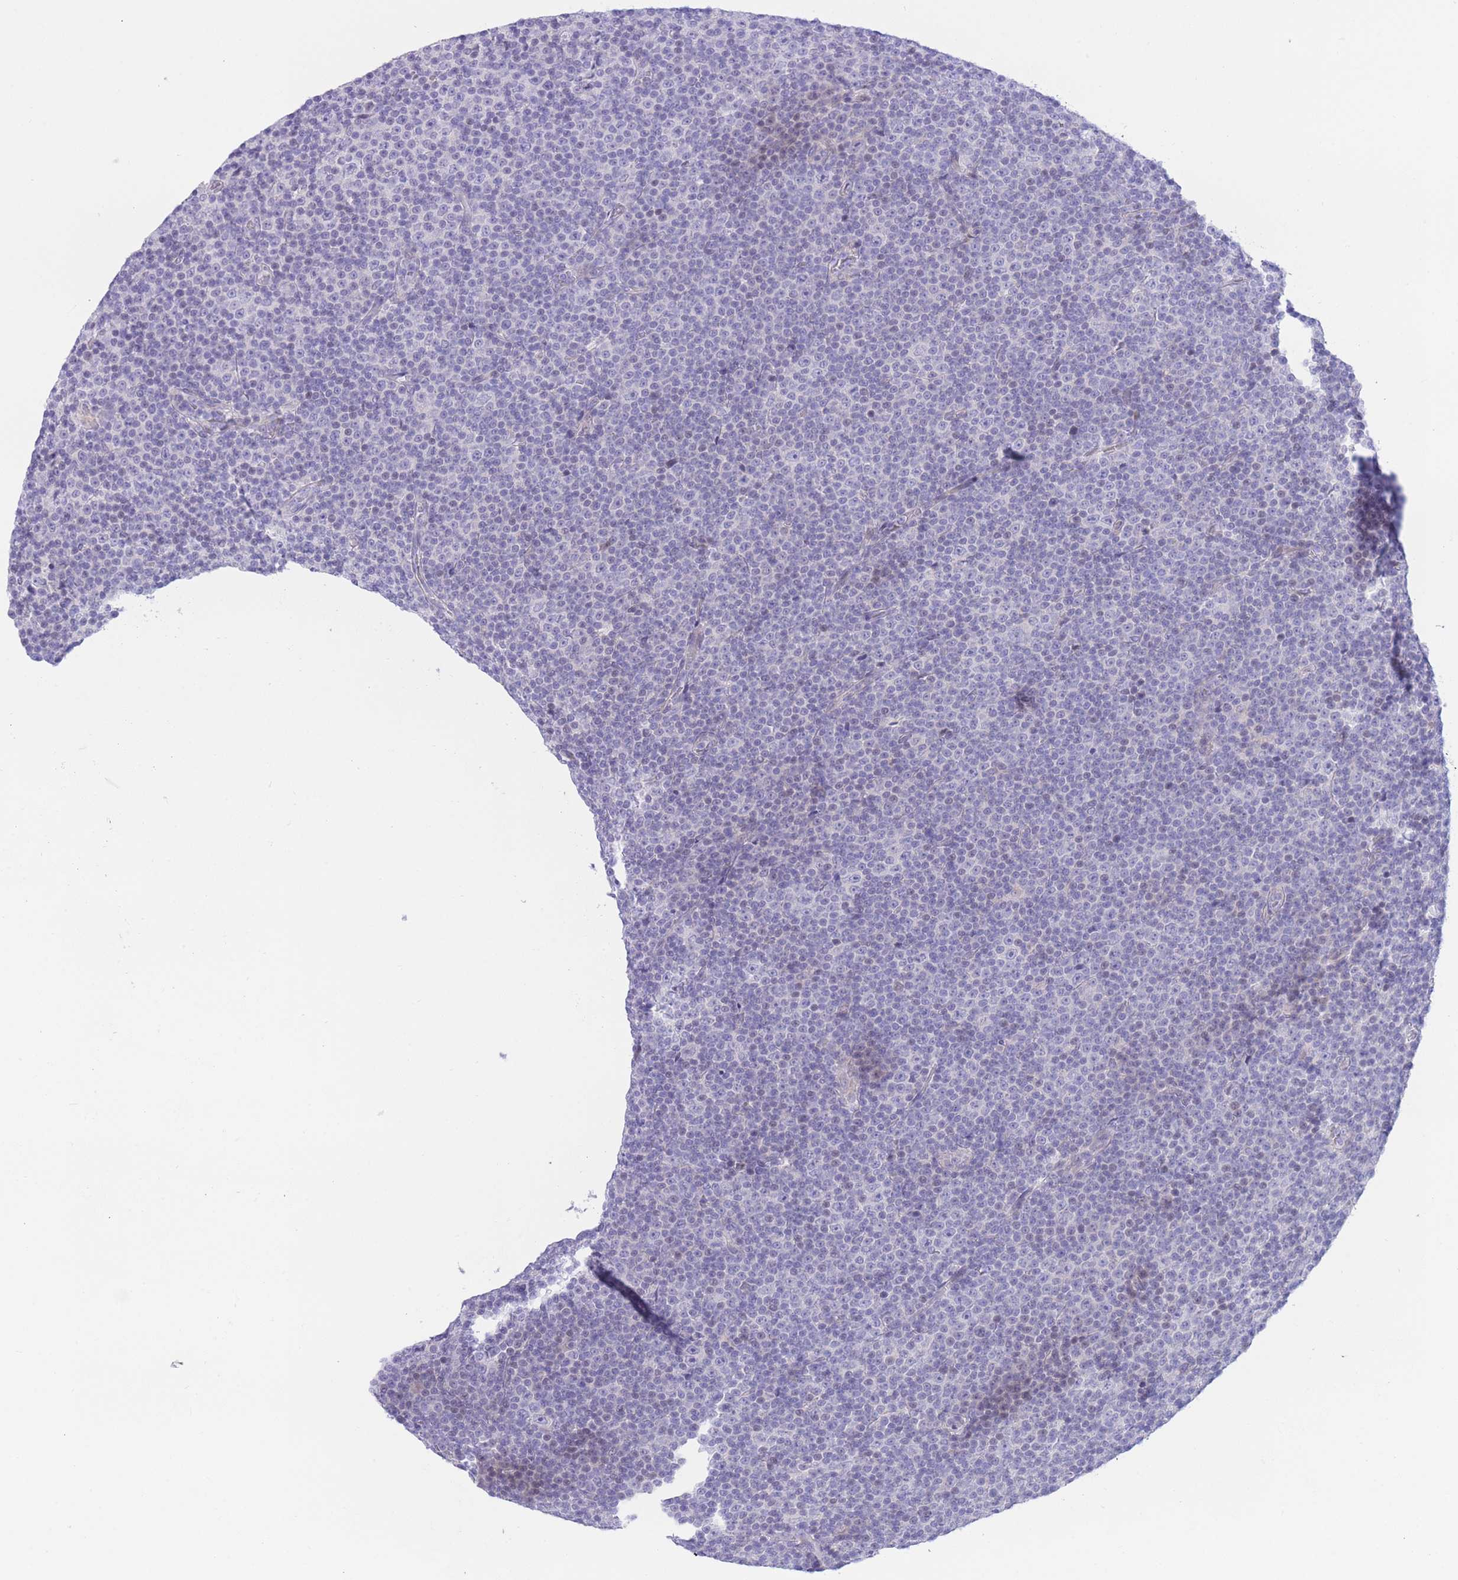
{"staining": {"intensity": "negative", "quantity": "none", "location": "none"}, "tissue": "lymphoma", "cell_type": "Tumor cells", "image_type": "cancer", "snomed": [{"axis": "morphology", "description": "Malignant lymphoma, non-Hodgkin's type, Low grade"}, {"axis": "topography", "description": "Lymph node"}], "caption": "Immunohistochemical staining of human low-grade malignant lymphoma, non-Hodgkin's type displays no significant positivity in tumor cells. The staining was performed using DAB to visualize the protein expression in brown, while the nuclei were stained in blue with hematoxylin (Magnification: 20x).", "gene": "RPL39L", "patient": {"sex": "female", "age": 67}}